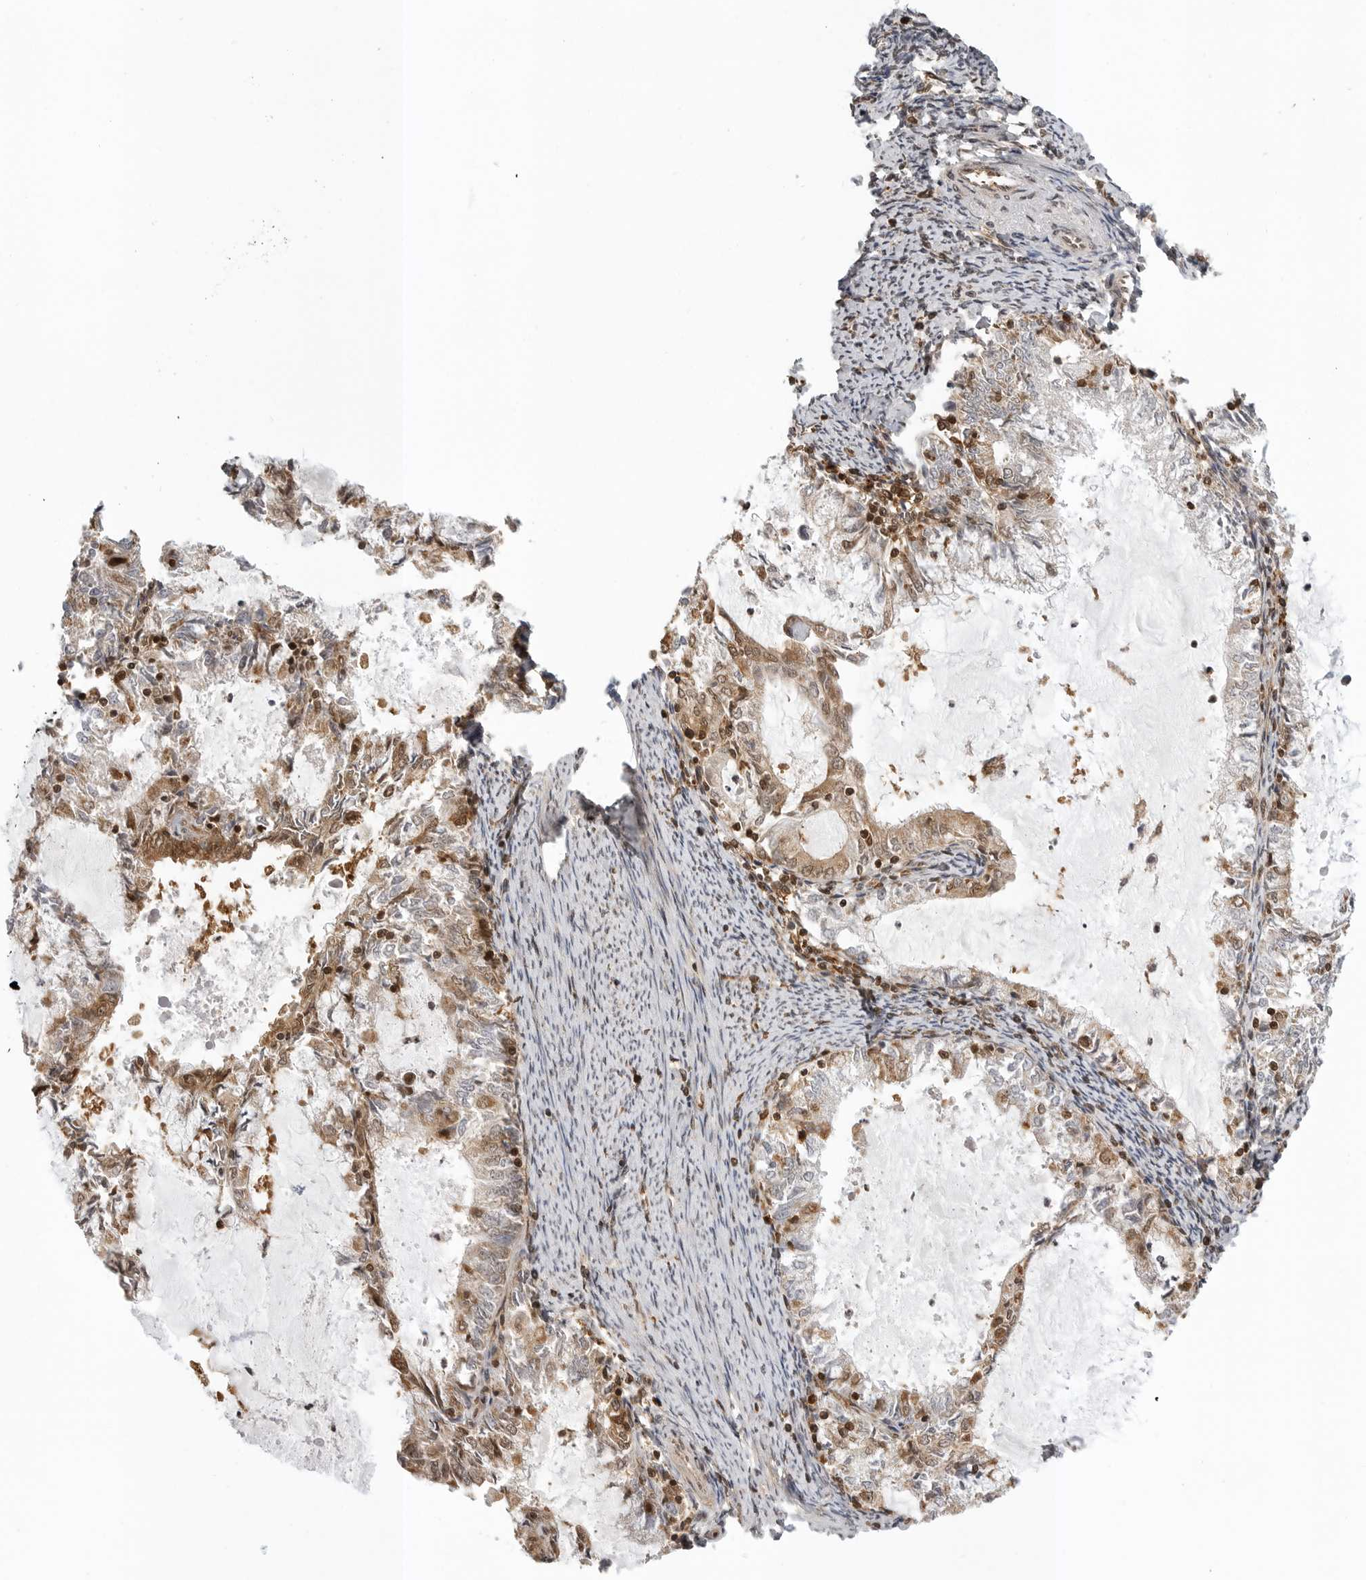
{"staining": {"intensity": "moderate", "quantity": "25%-75%", "location": "cytoplasmic/membranous,nuclear"}, "tissue": "endometrial cancer", "cell_type": "Tumor cells", "image_type": "cancer", "snomed": [{"axis": "morphology", "description": "Adenocarcinoma, NOS"}, {"axis": "topography", "description": "Endometrium"}], "caption": "Immunohistochemical staining of endometrial cancer (adenocarcinoma) displays medium levels of moderate cytoplasmic/membranous and nuclear protein staining in about 25%-75% of tumor cells.", "gene": "SZRD1", "patient": {"sex": "female", "age": 57}}